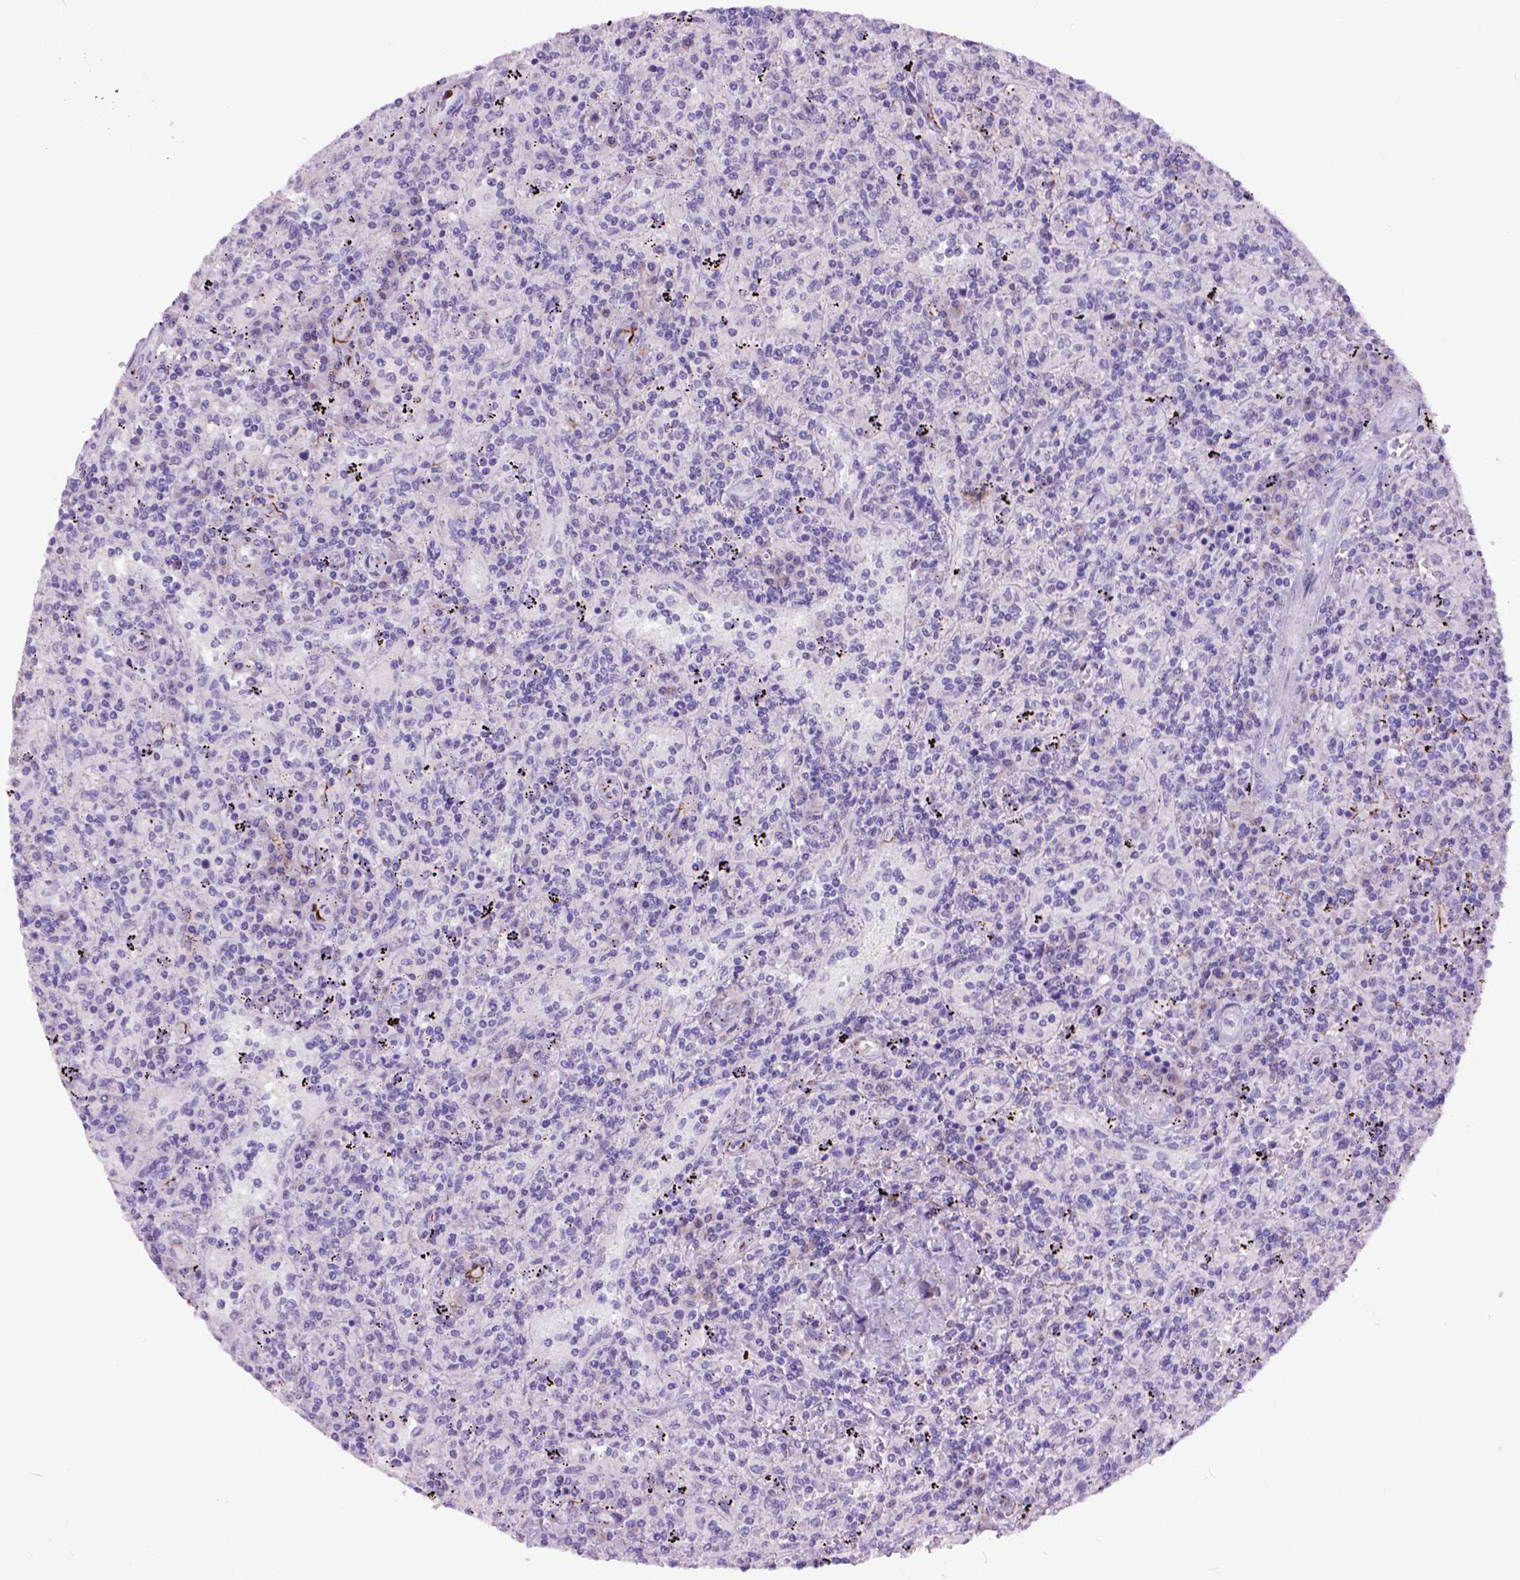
{"staining": {"intensity": "negative", "quantity": "none", "location": "none"}, "tissue": "lymphoma", "cell_type": "Tumor cells", "image_type": "cancer", "snomed": [{"axis": "morphology", "description": "Malignant lymphoma, non-Hodgkin's type, Low grade"}, {"axis": "topography", "description": "Spleen"}], "caption": "A micrograph of lymphoma stained for a protein reveals no brown staining in tumor cells. (IHC, brightfield microscopy, high magnification).", "gene": "RAB25", "patient": {"sex": "male", "age": 62}}